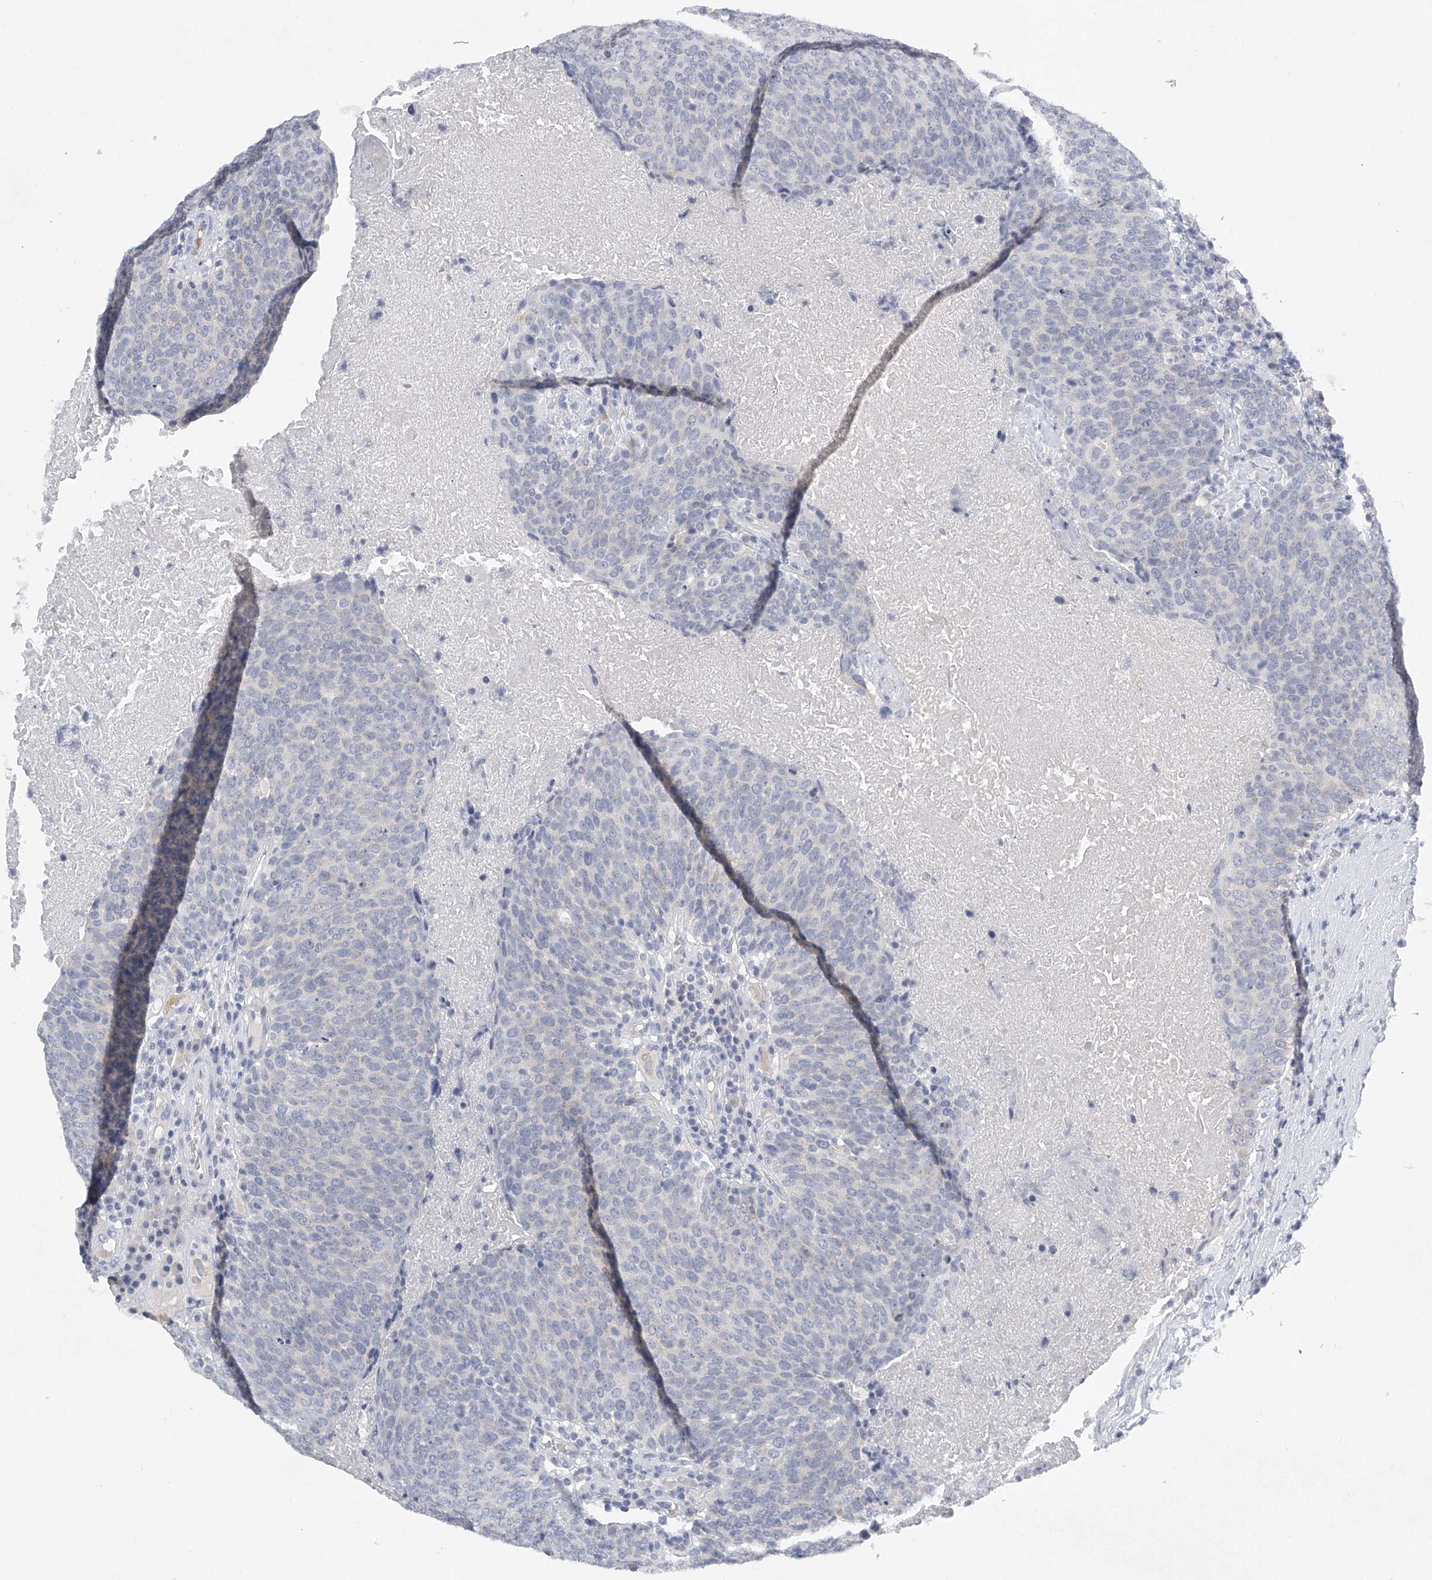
{"staining": {"intensity": "negative", "quantity": "none", "location": "none"}, "tissue": "head and neck cancer", "cell_type": "Tumor cells", "image_type": "cancer", "snomed": [{"axis": "morphology", "description": "Squamous cell carcinoma, NOS"}, {"axis": "morphology", "description": "Squamous cell carcinoma, metastatic, NOS"}, {"axis": "topography", "description": "Lymph node"}, {"axis": "topography", "description": "Head-Neck"}], "caption": "Immunohistochemical staining of human head and neck cancer shows no significant expression in tumor cells.", "gene": "FAT2", "patient": {"sex": "male", "age": 62}}